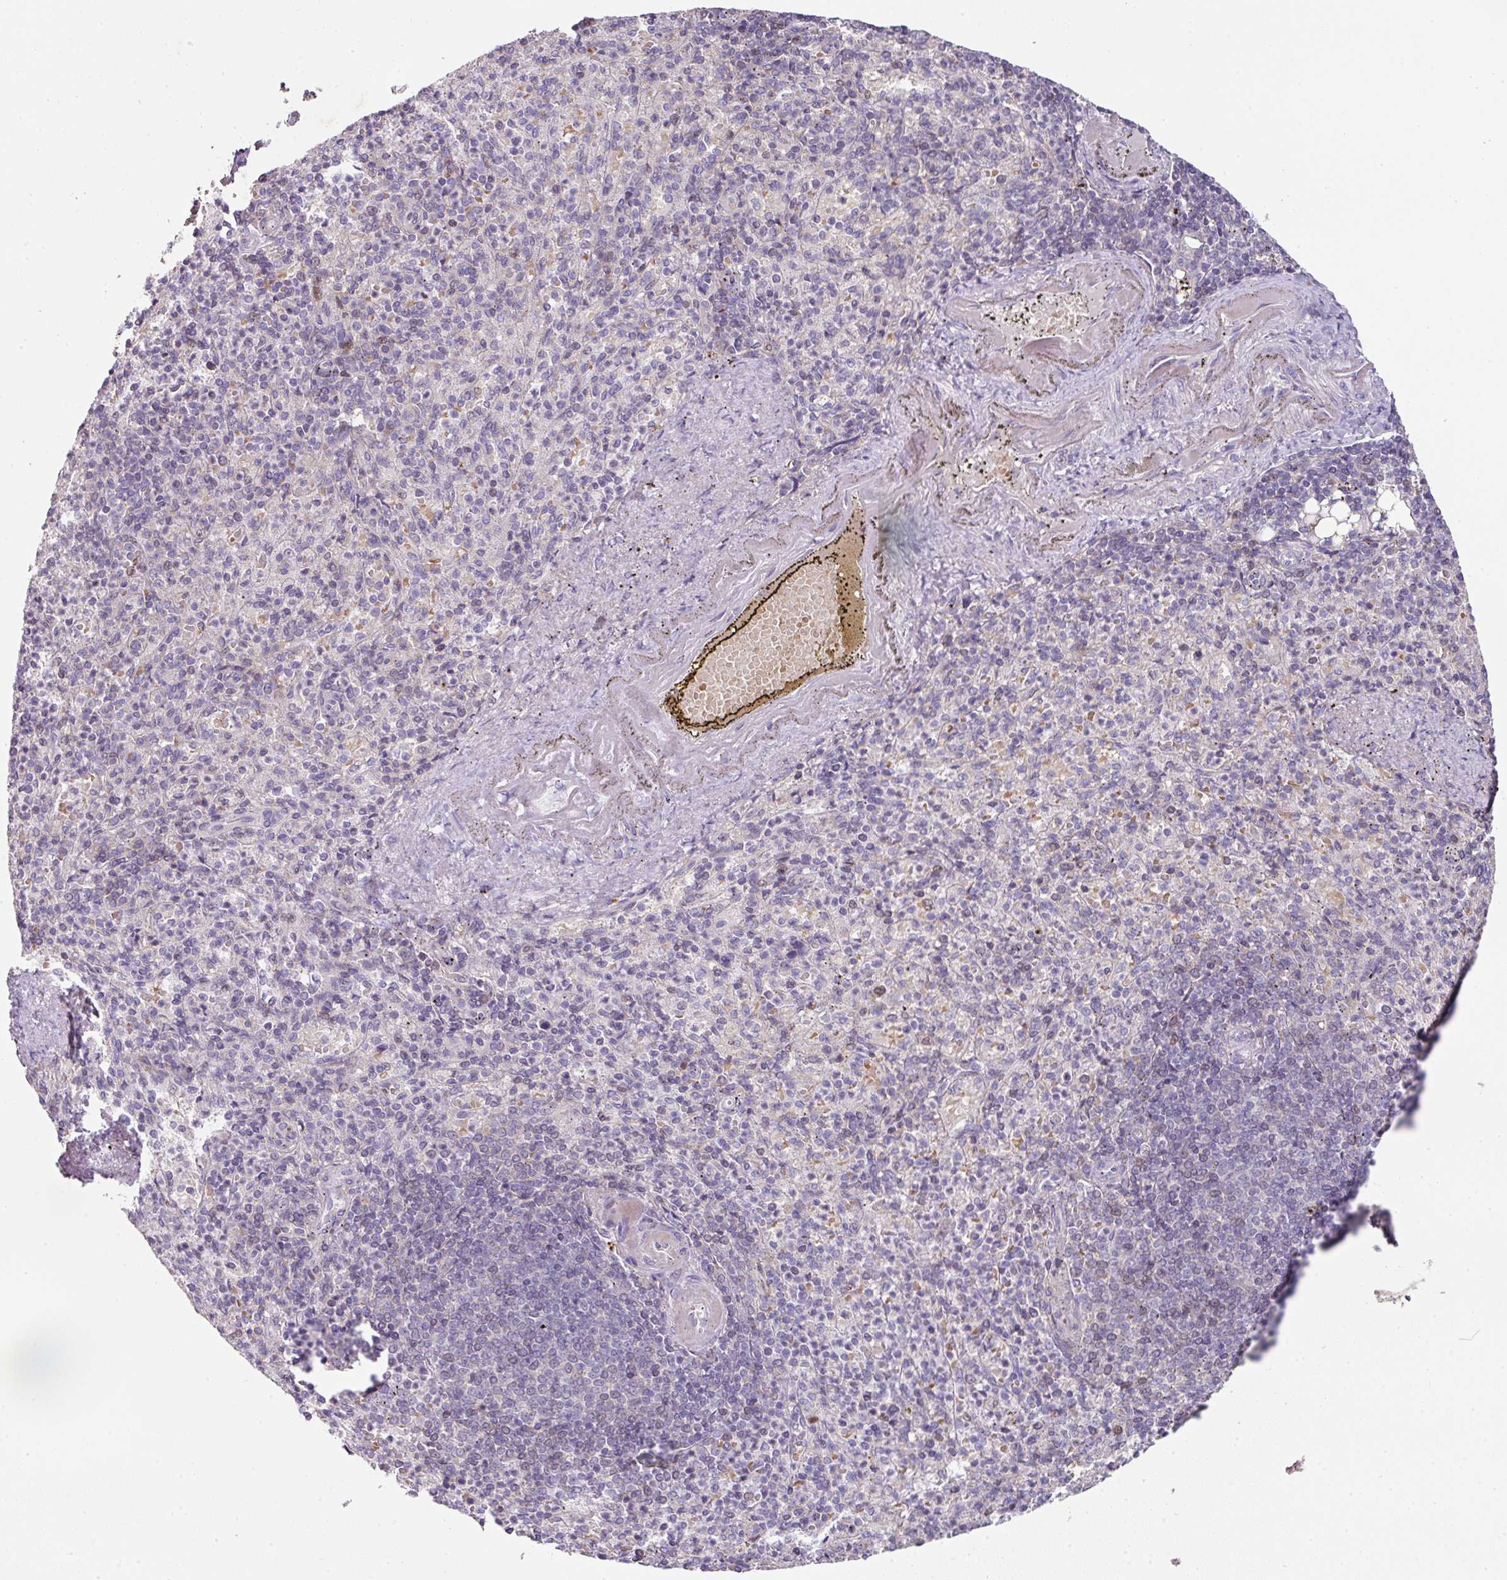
{"staining": {"intensity": "negative", "quantity": "none", "location": "none"}, "tissue": "spleen", "cell_type": "Cells in red pulp", "image_type": "normal", "snomed": [{"axis": "morphology", "description": "Normal tissue, NOS"}, {"axis": "topography", "description": "Spleen"}], "caption": "The immunohistochemistry micrograph has no significant staining in cells in red pulp of spleen. The staining was performed using DAB to visualize the protein expression in brown, while the nuclei were stained in blue with hematoxylin (Magnification: 20x).", "gene": "ANKRD18A", "patient": {"sex": "female", "age": 74}}